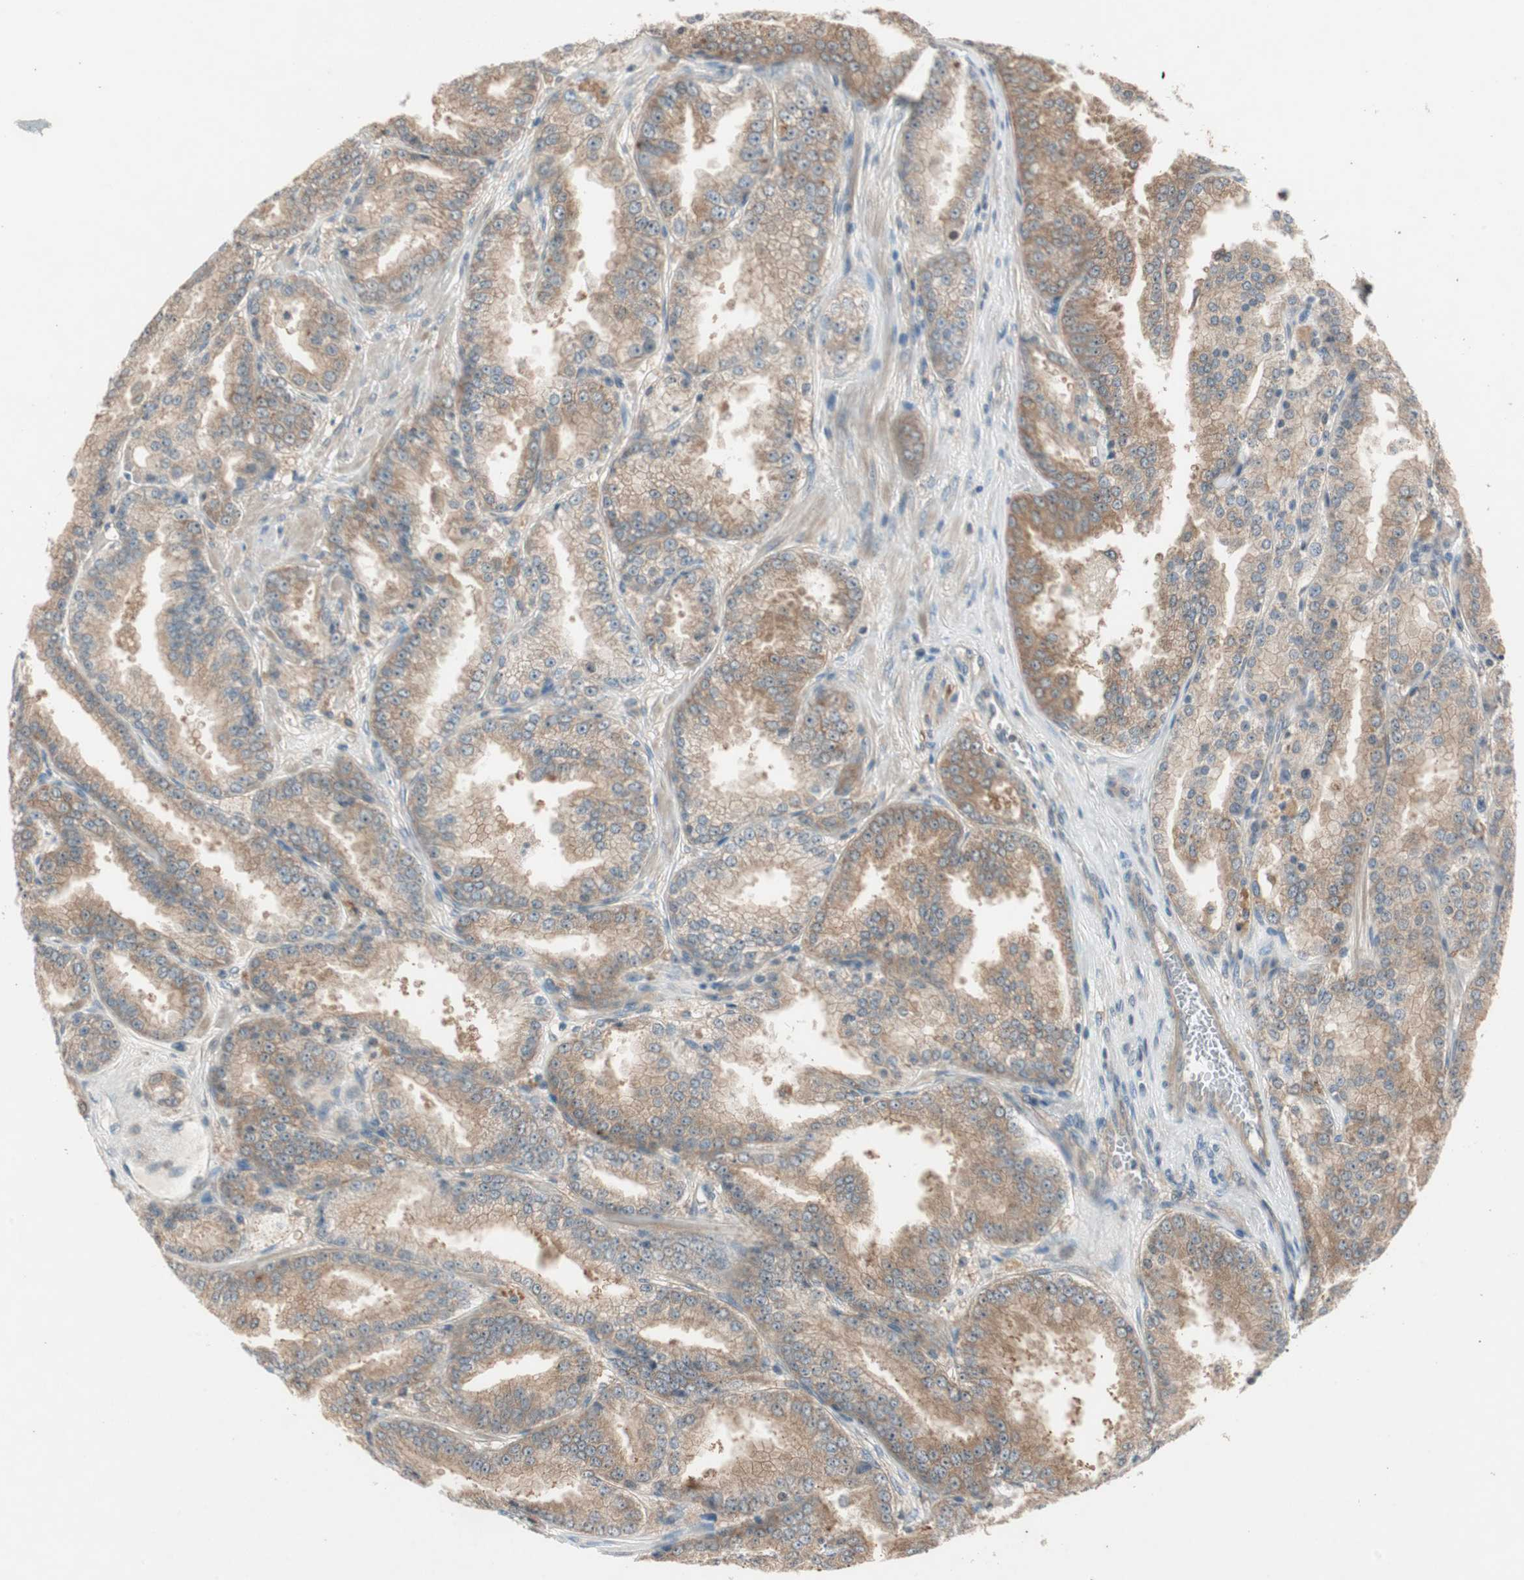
{"staining": {"intensity": "moderate", "quantity": ">75%", "location": "cytoplasmic/membranous"}, "tissue": "prostate cancer", "cell_type": "Tumor cells", "image_type": "cancer", "snomed": [{"axis": "morphology", "description": "Adenocarcinoma, High grade"}, {"axis": "topography", "description": "Prostate"}], "caption": "Immunohistochemistry histopathology image of neoplastic tissue: prostate high-grade adenocarcinoma stained using immunohistochemistry reveals medium levels of moderate protein expression localized specifically in the cytoplasmic/membranous of tumor cells, appearing as a cytoplasmic/membranous brown color.", "gene": "NCLN", "patient": {"sex": "male", "age": 61}}